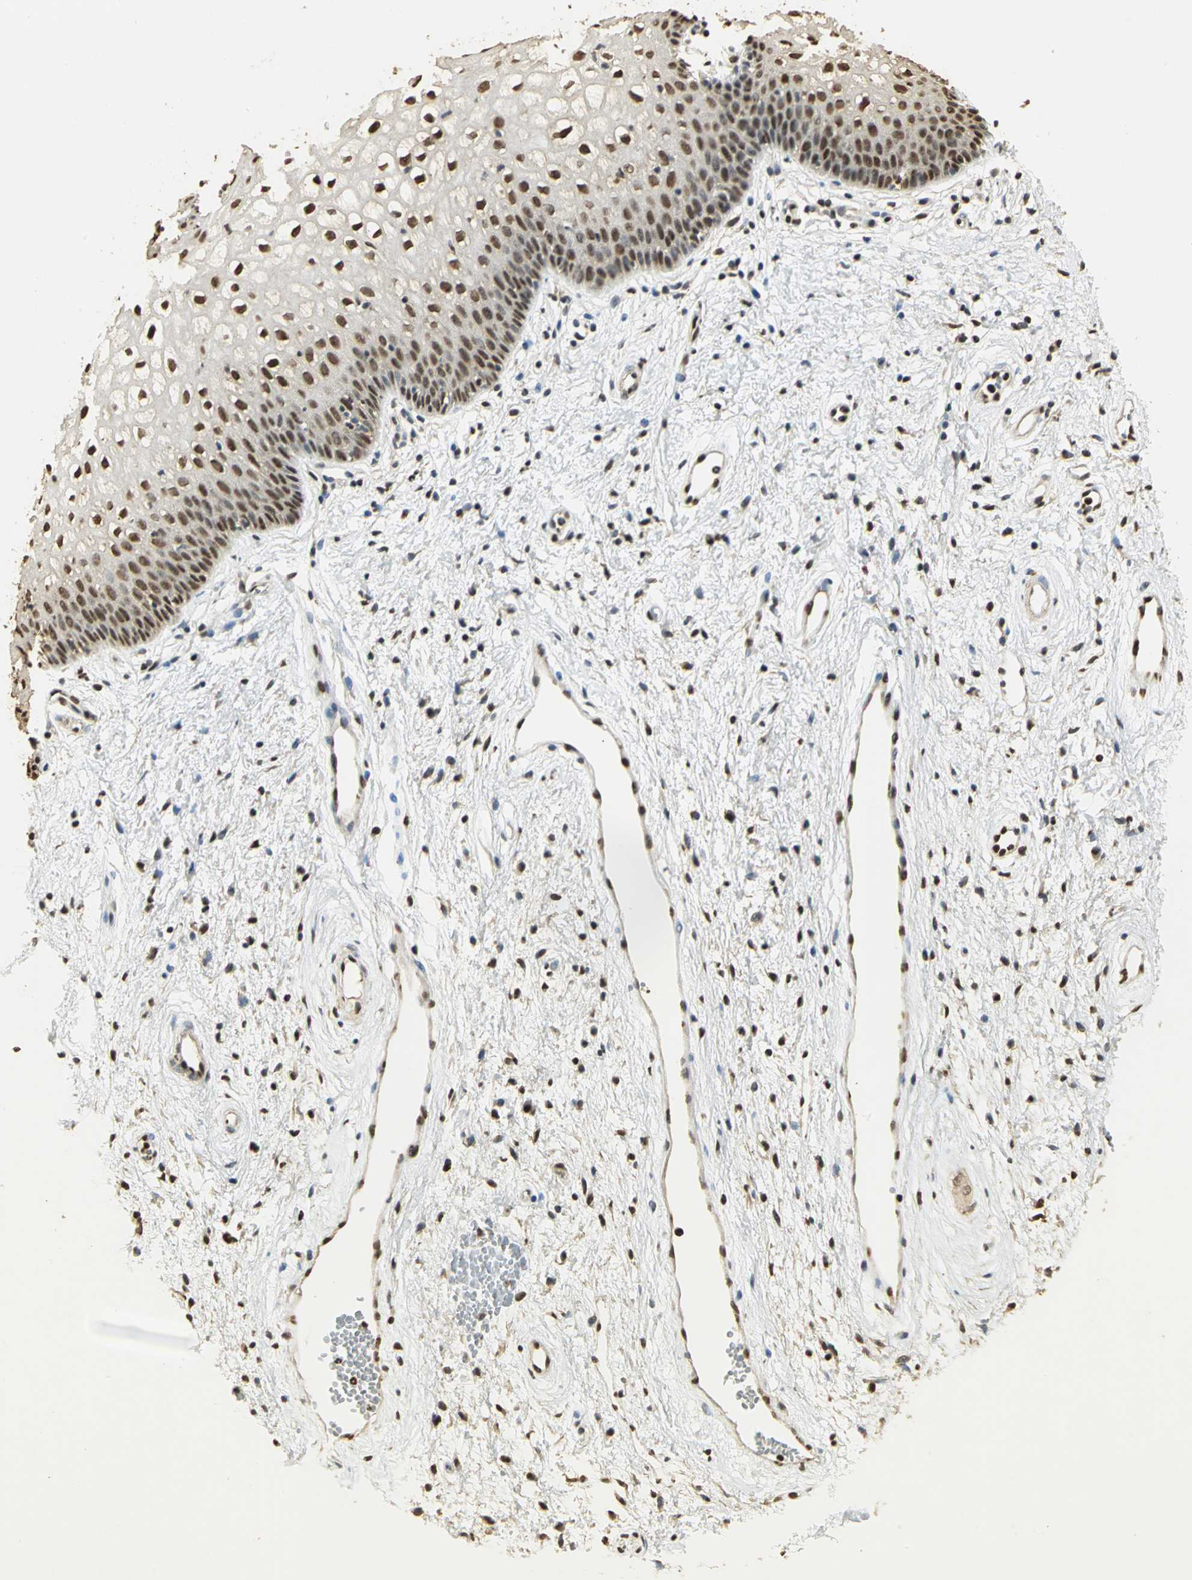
{"staining": {"intensity": "strong", "quantity": ">75%", "location": "cytoplasmic/membranous,nuclear"}, "tissue": "vagina", "cell_type": "Squamous epithelial cells", "image_type": "normal", "snomed": [{"axis": "morphology", "description": "Normal tissue, NOS"}, {"axis": "topography", "description": "Vagina"}], "caption": "High-magnification brightfield microscopy of normal vagina stained with DAB (3,3'-diaminobenzidine) (brown) and counterstained with hematoxylin (blue). squamous epithelial cells exhibit strong cytoplasmic/membranous,nuclear expression is identified in about>75% of cells. Using DAB (brown) and hematoxylin (blue) stains, captured at high magnification using brightfield microscopy.", "gene": "SET", "patient": {"sex": "female", "age": 34}}